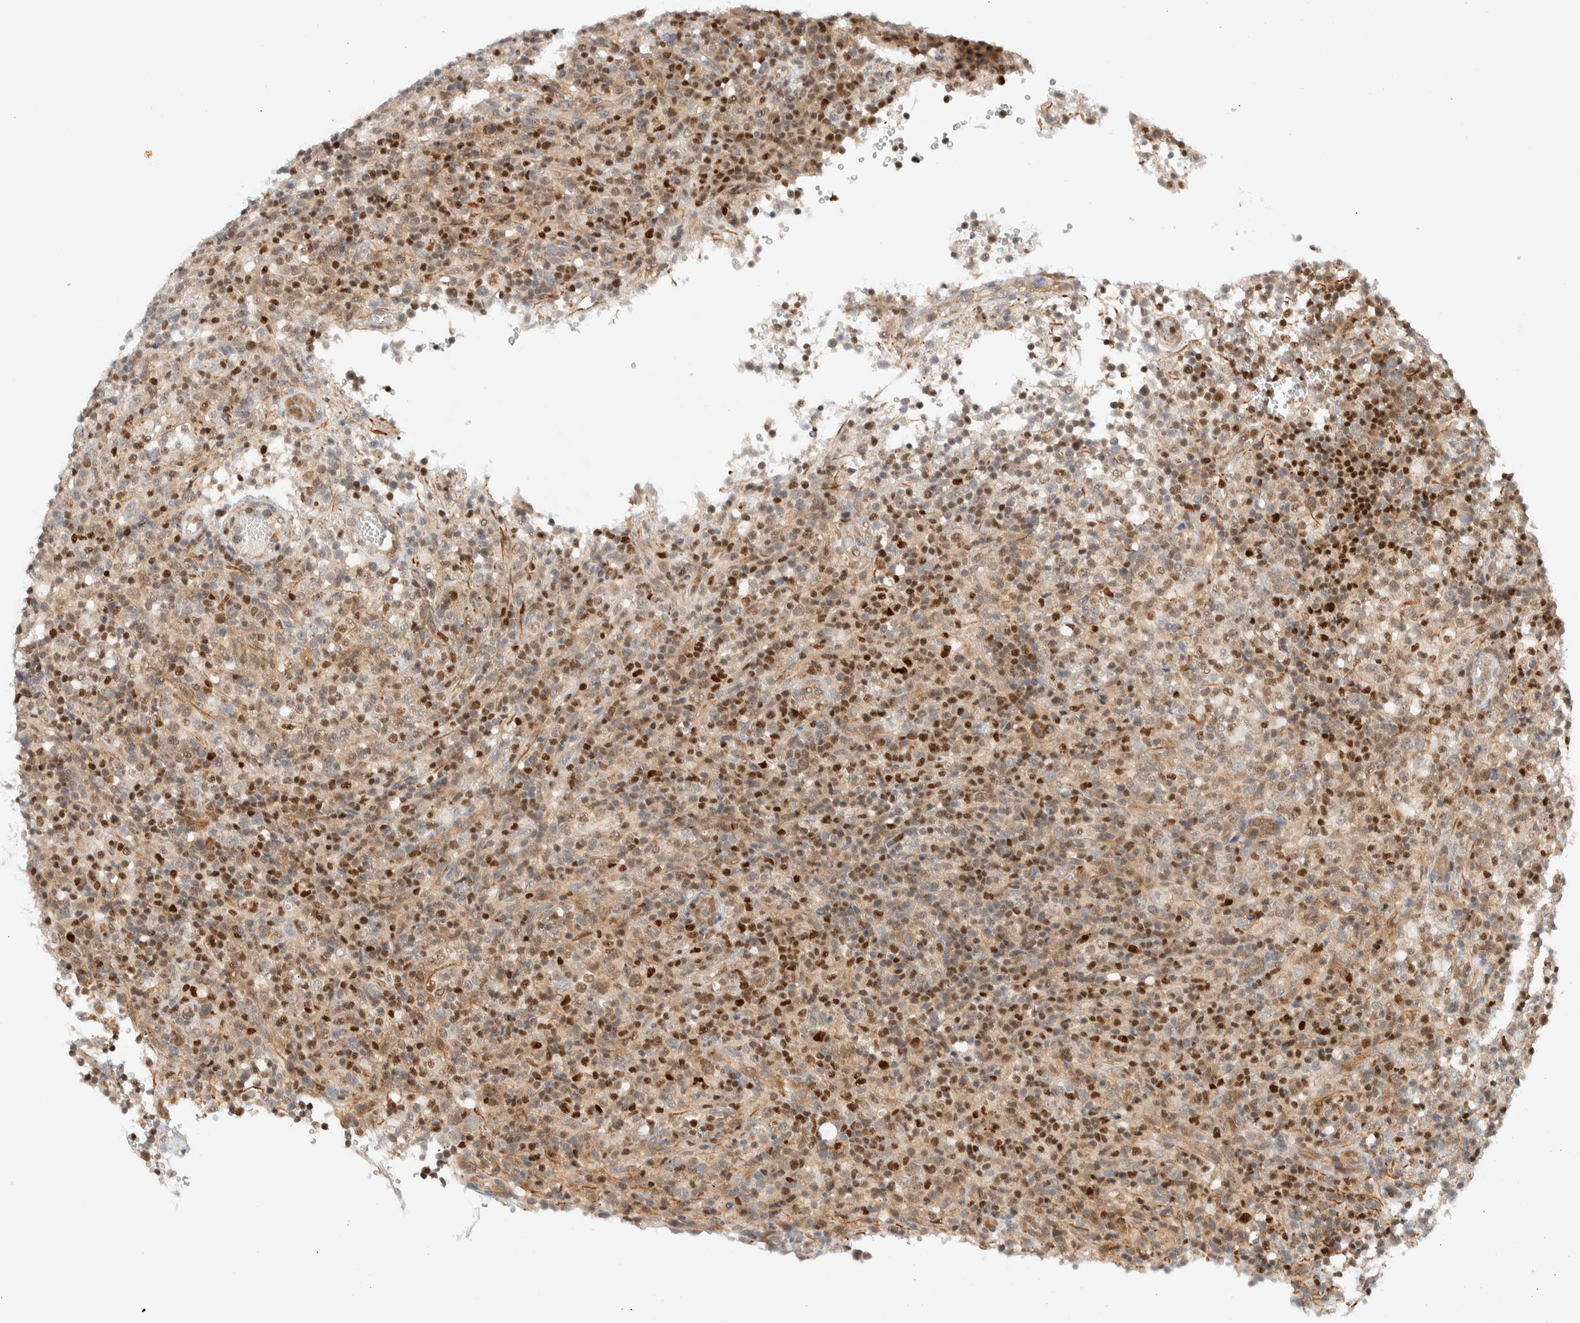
{"staining": {"intensity": "moderate", "quantity": ">75%", "location": "cytoplasmic/membranous,nuclear"}, "tissue": "lymphoma", "cell_type": "Tumor cells", "image_type": "cancer", "snomed": [{"axis": "morphology", "description": "Malignant lymphoma, non-Hodgkin's type, High grade"}, {"axis": "topography", "description": "Lymph node"}], "caption": "Protein staining of lymphoma tissue demonstrates moderate cytoplasmic/membranous and nuclear positivity in about >75% of tumor cells.", "gene": "C8orf76", "patient": {"sex": "female", "age": 76}}